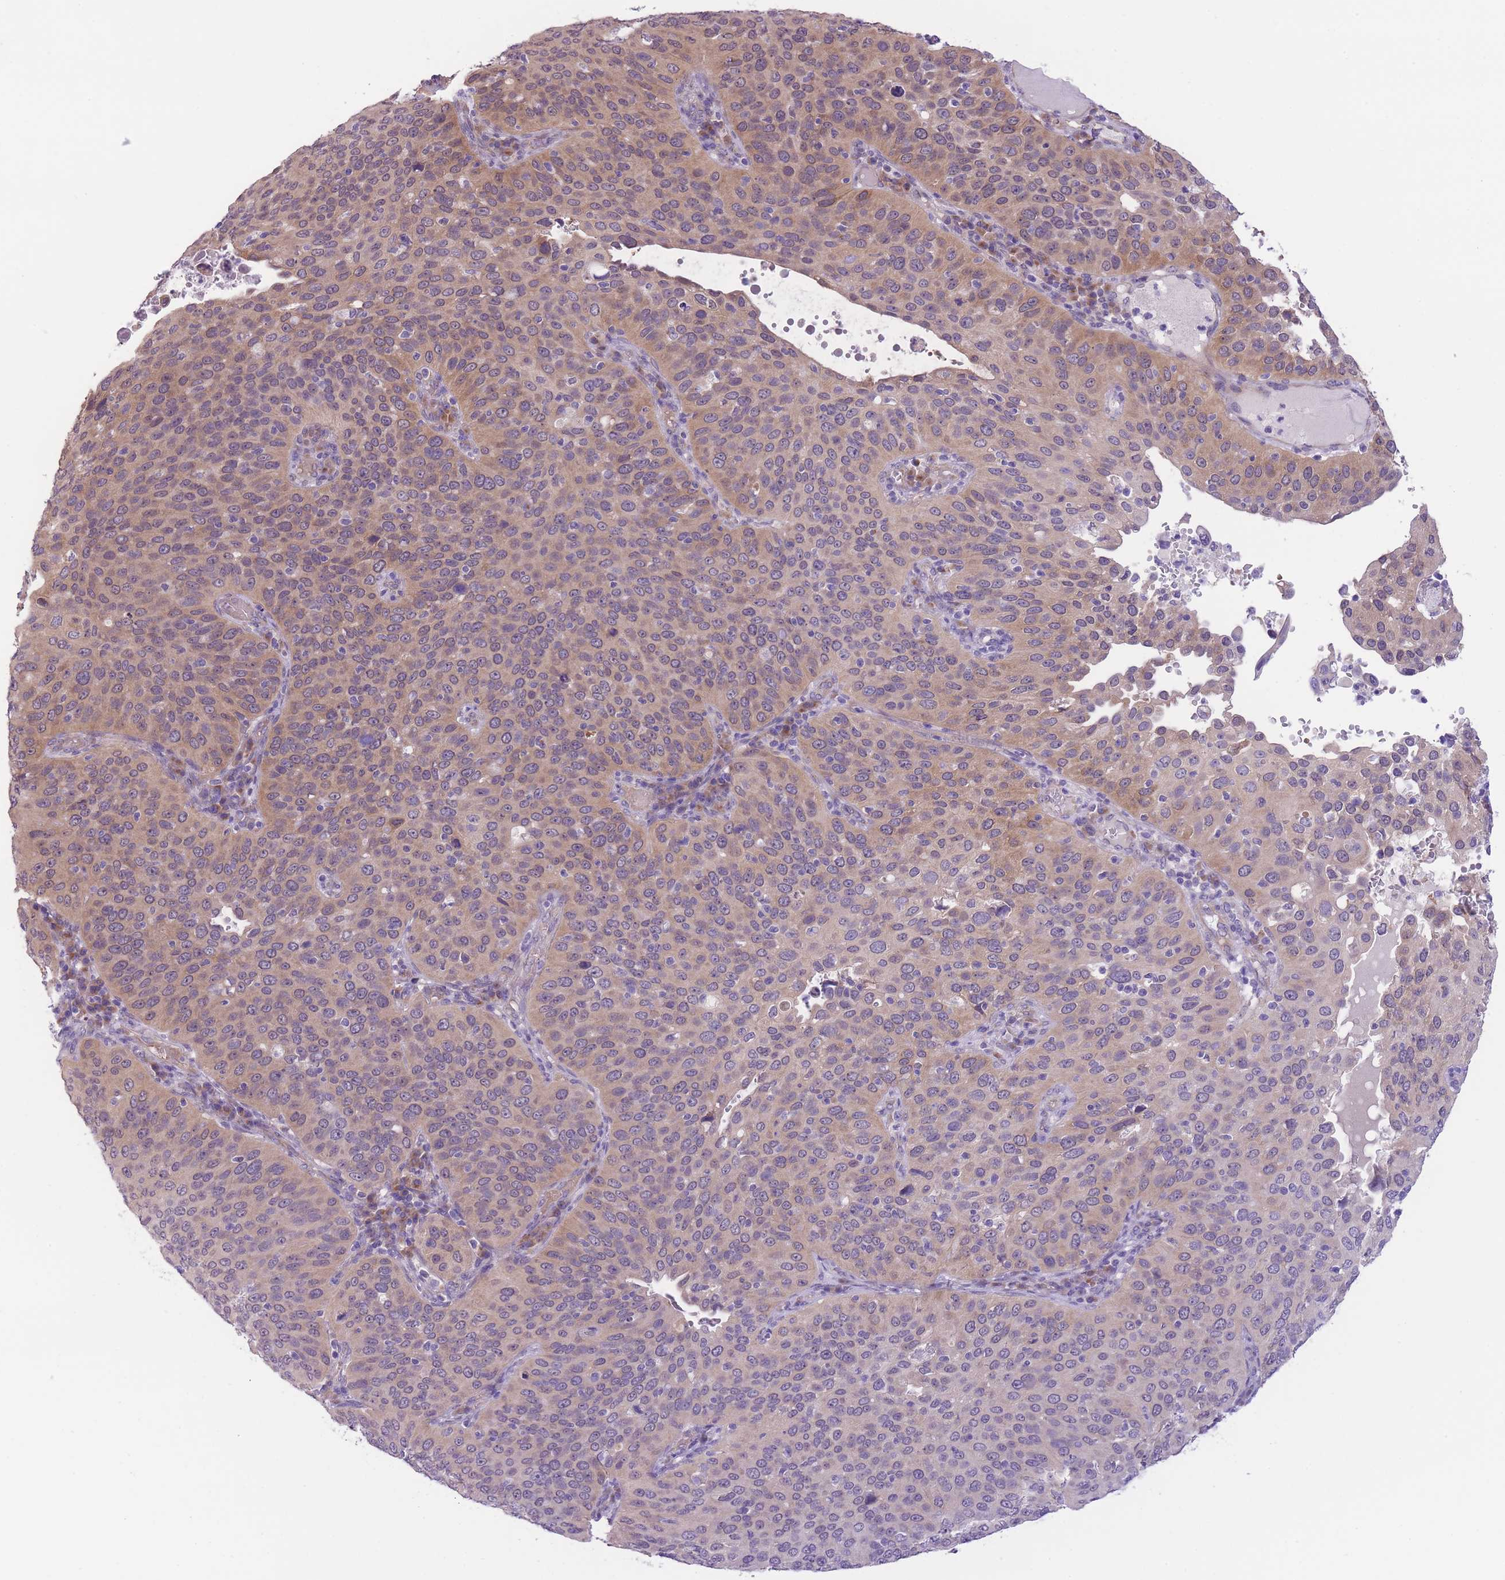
{"staining": {"intensity": "weak", "quantity": "25%-75%", "location": "cytoplasmic/membranous"}, "tissue": "cervical cancer", "cell_type": "Tumor cells", "image_type": "cancer", "snomed": [{"axis": "morphology", "description": "Squamous cell carcinoma, NOS"}, {"axis": "topography", "description": "Cervix"}], "caption": "Protein staining of squamous cell carcinoma (cervical) tissue demonstrates weak cytoplasmic/membranous positivity in about 25%-75% of tumor cells.", "gene": "WWOX", "patient": {"sex": "female", "age": 36}}